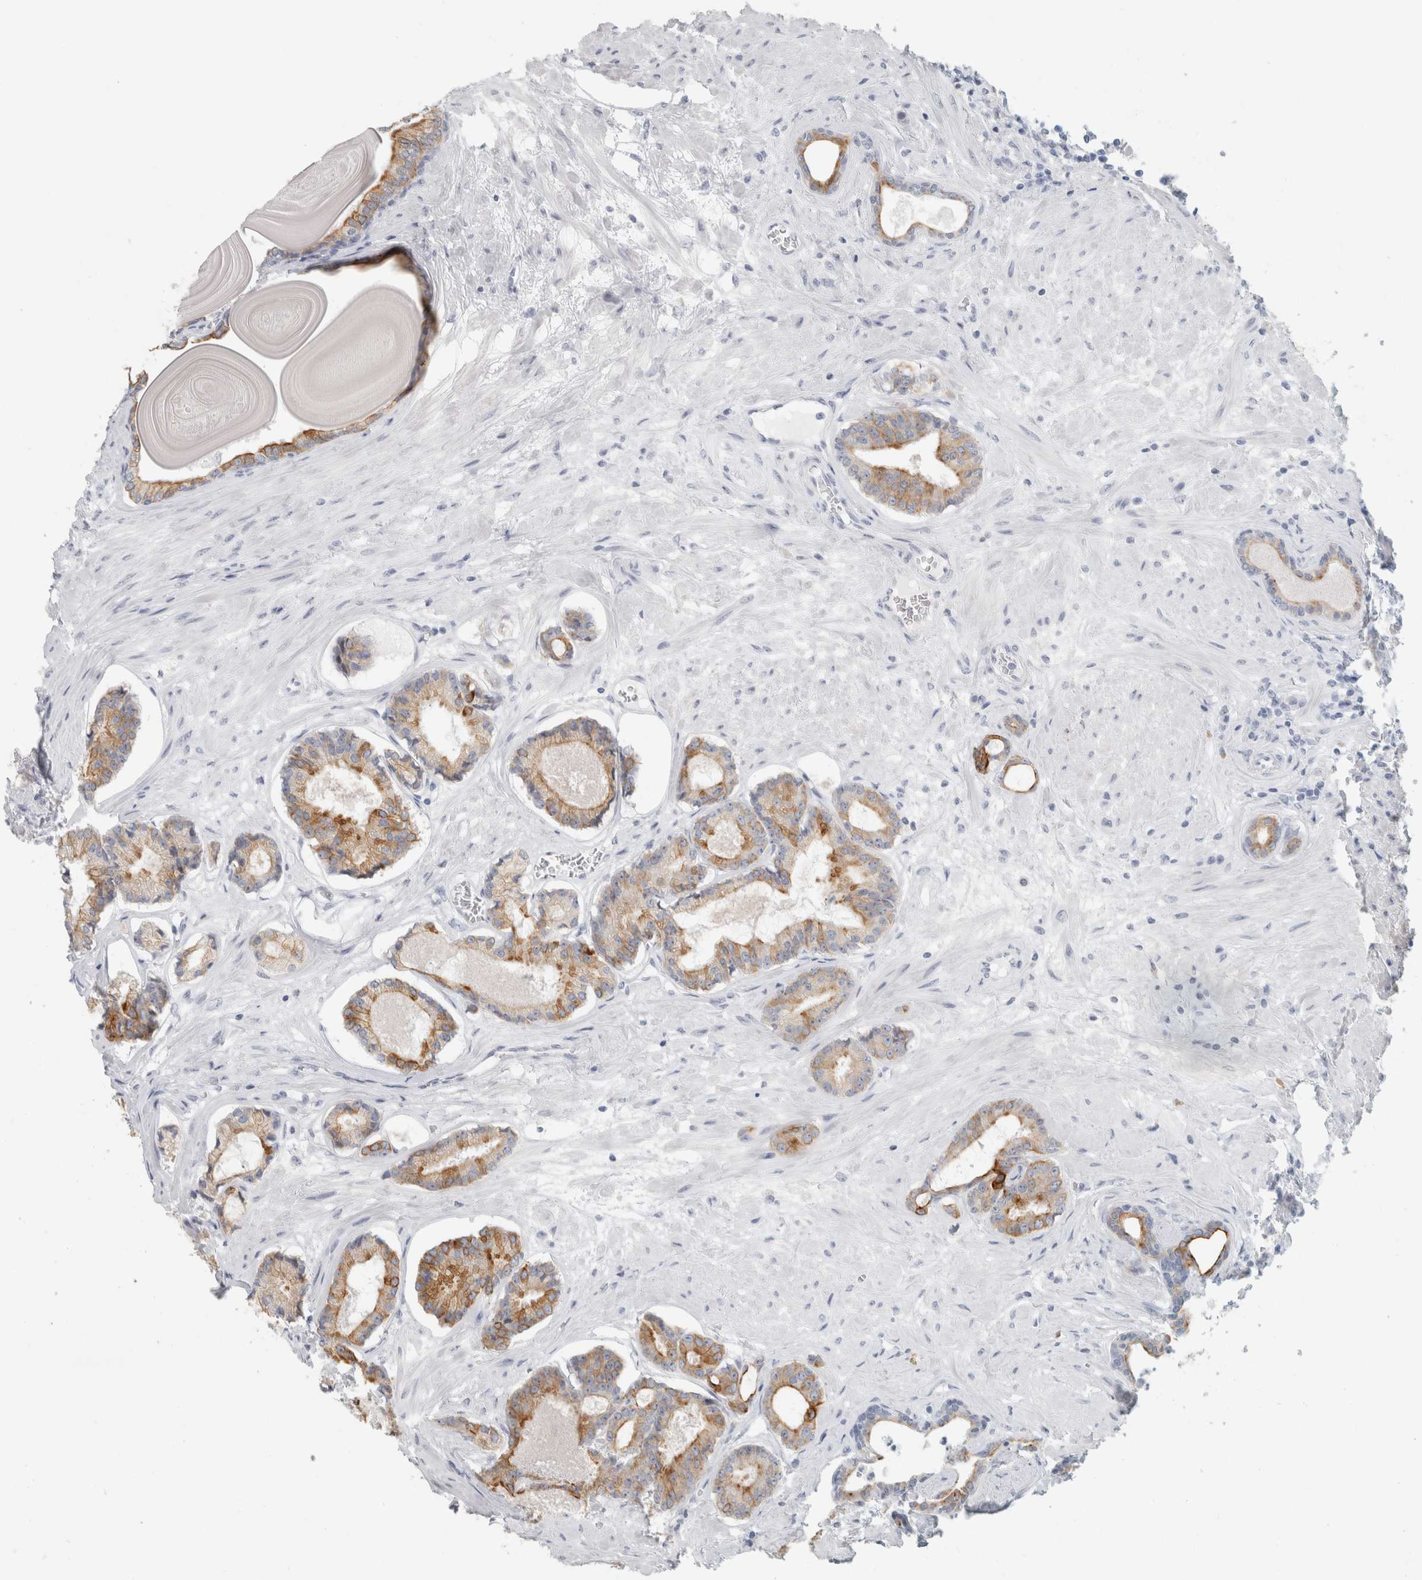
{"staining": {"intensity": "moderate", "quantity": ">75%", "location": "cytoplasmic/membranous"}, "tissue": "prostate cancer", "cell_type": "Tumor cells", "image_type": "cancer", "snomed": [{"axis": "morphology", "description": "Adenocarcinoma, Low grade"}, {"axis": "topography", "description": "Prostate"}], "caption": "Protein staining of prostate cancer (low-grade adenocarcinoma) tissue exhibits moderate cytoplasmic/membranous expression in about >75% of tumor cells.", "gene": "SLC28A3", "patient": {"sex": "male", "age": 60}}